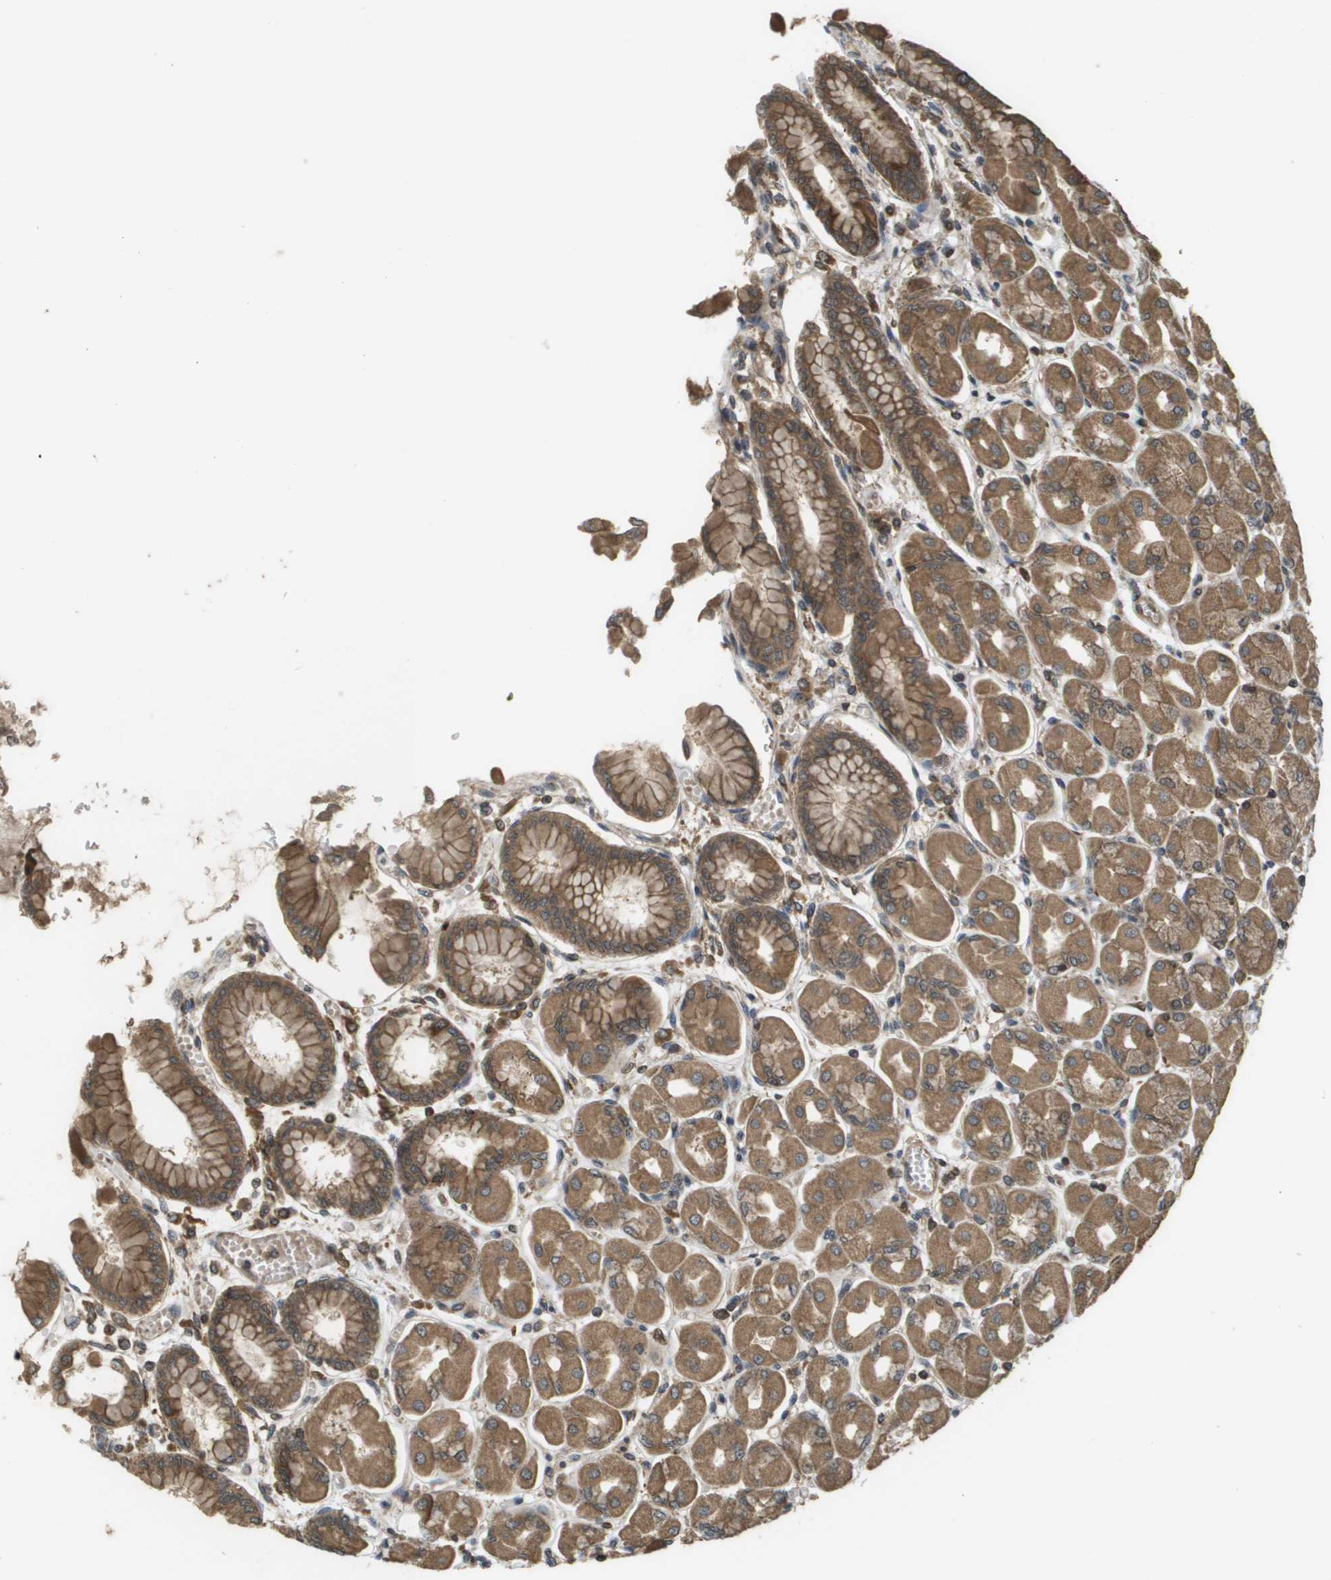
{"staining": {"intensity": "strong", "quantity": "25%-75%", "location": "cytoplasmic/membranous"}, "tissue": "stomach", "cell_type": "Glandular cells", "image_type": "normal", "snomed": [{"axis": "morphology", "description": "Normal tissue, NOS"}, {"axis": "topography", "description": "Stomach, upper"}], "caption": "Glandular cells demonstrate high levels of strong cytoplasmic/membranous staining in approximately 25%-75% of cells in benign stomach.", "gene": "KIF11", "patient": {"sex": "female", "age": 56}}